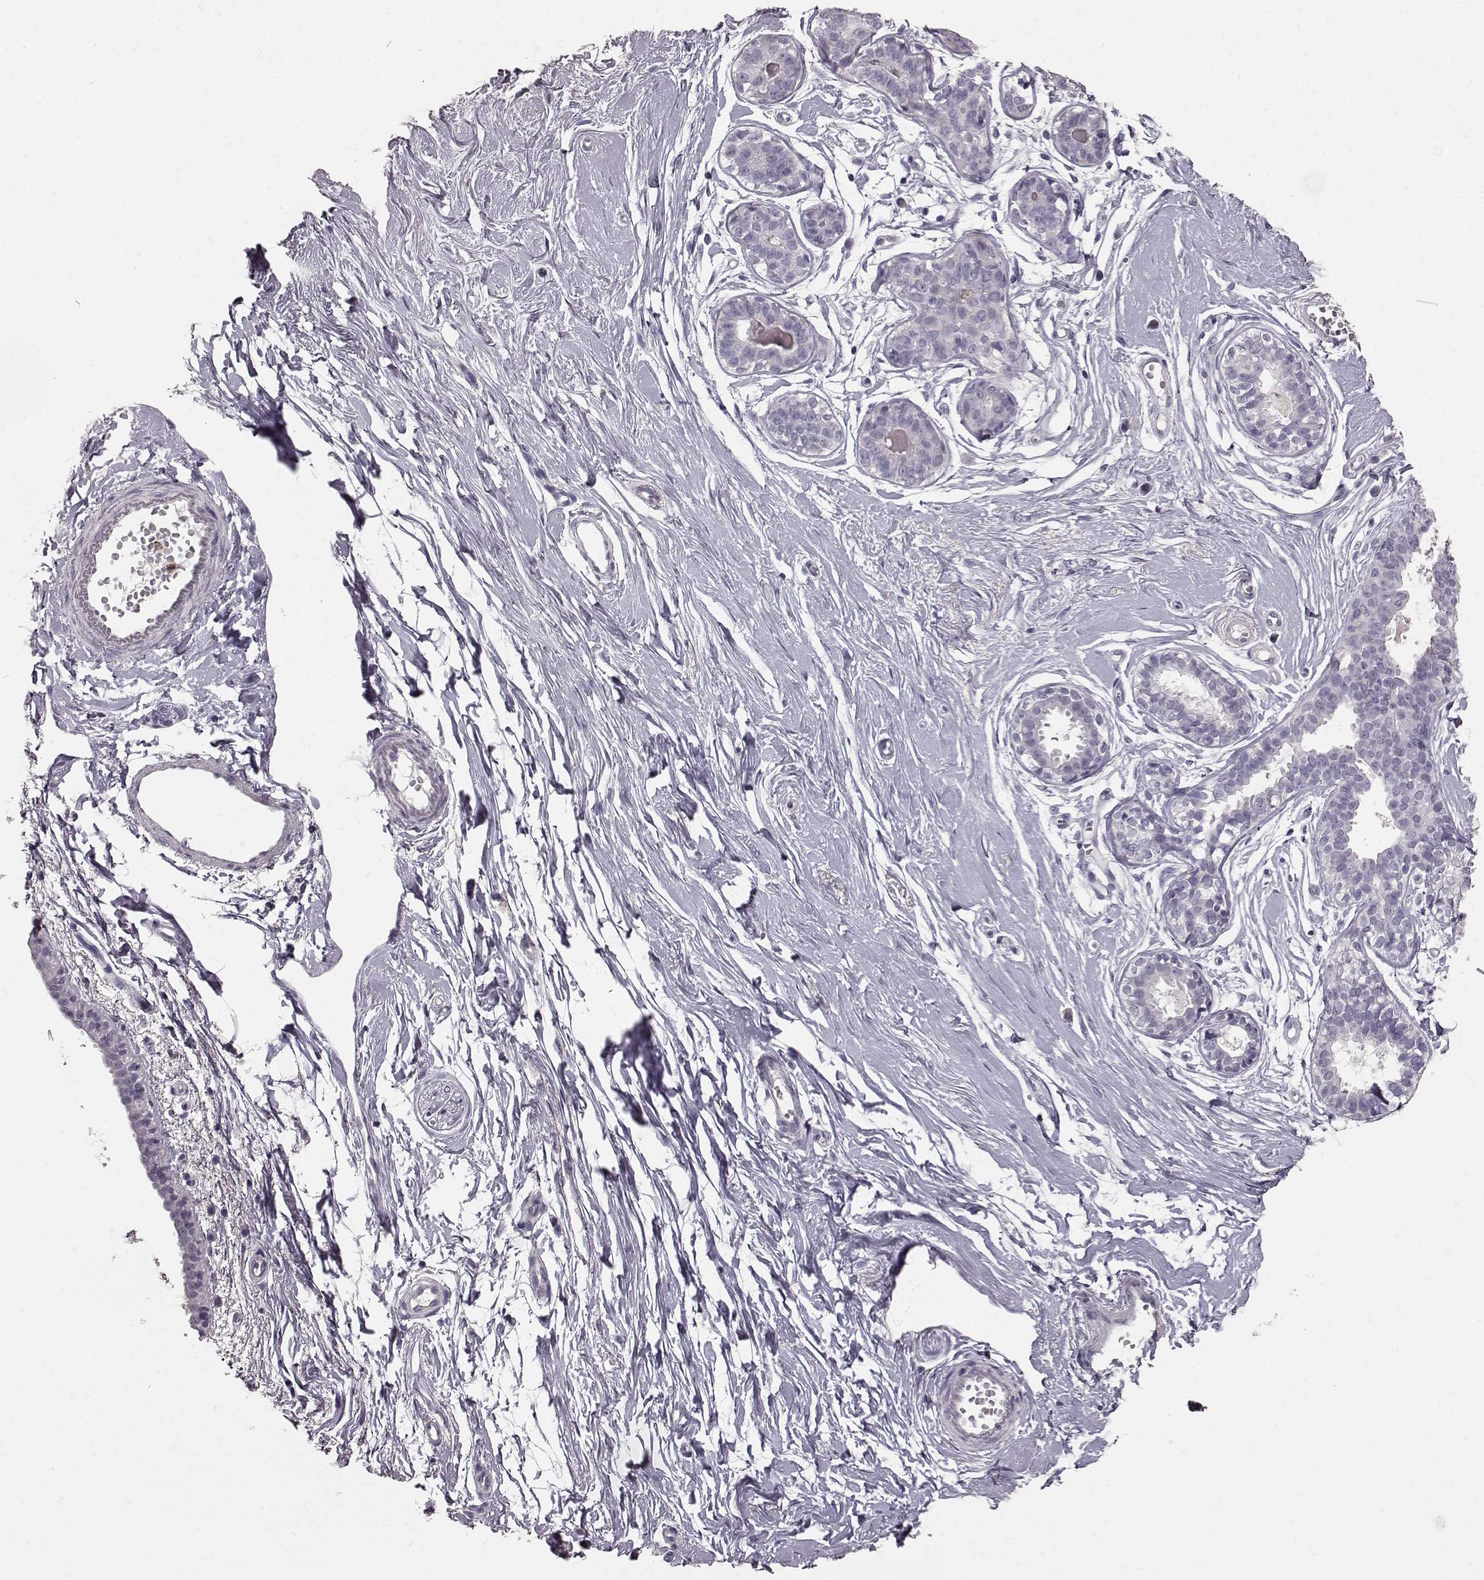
{"staining": {"intensity": "negative", "quantity": "none", "location": "none"}, "tissue": "breast", "cell_type": "Adipocytes", "image_type": "normal", "snomed": [{"axis": "morphology", "description": "Normal tissue, NOS"}, {"axis": "topography", "description": "Breast"}], "caption": "This is a micrograph of immunohistochemistry staining of normal breast, which shows no positivity in adipocytes.", "gene": "FUT4", "patient": {"sex": "female", "age": 49}}